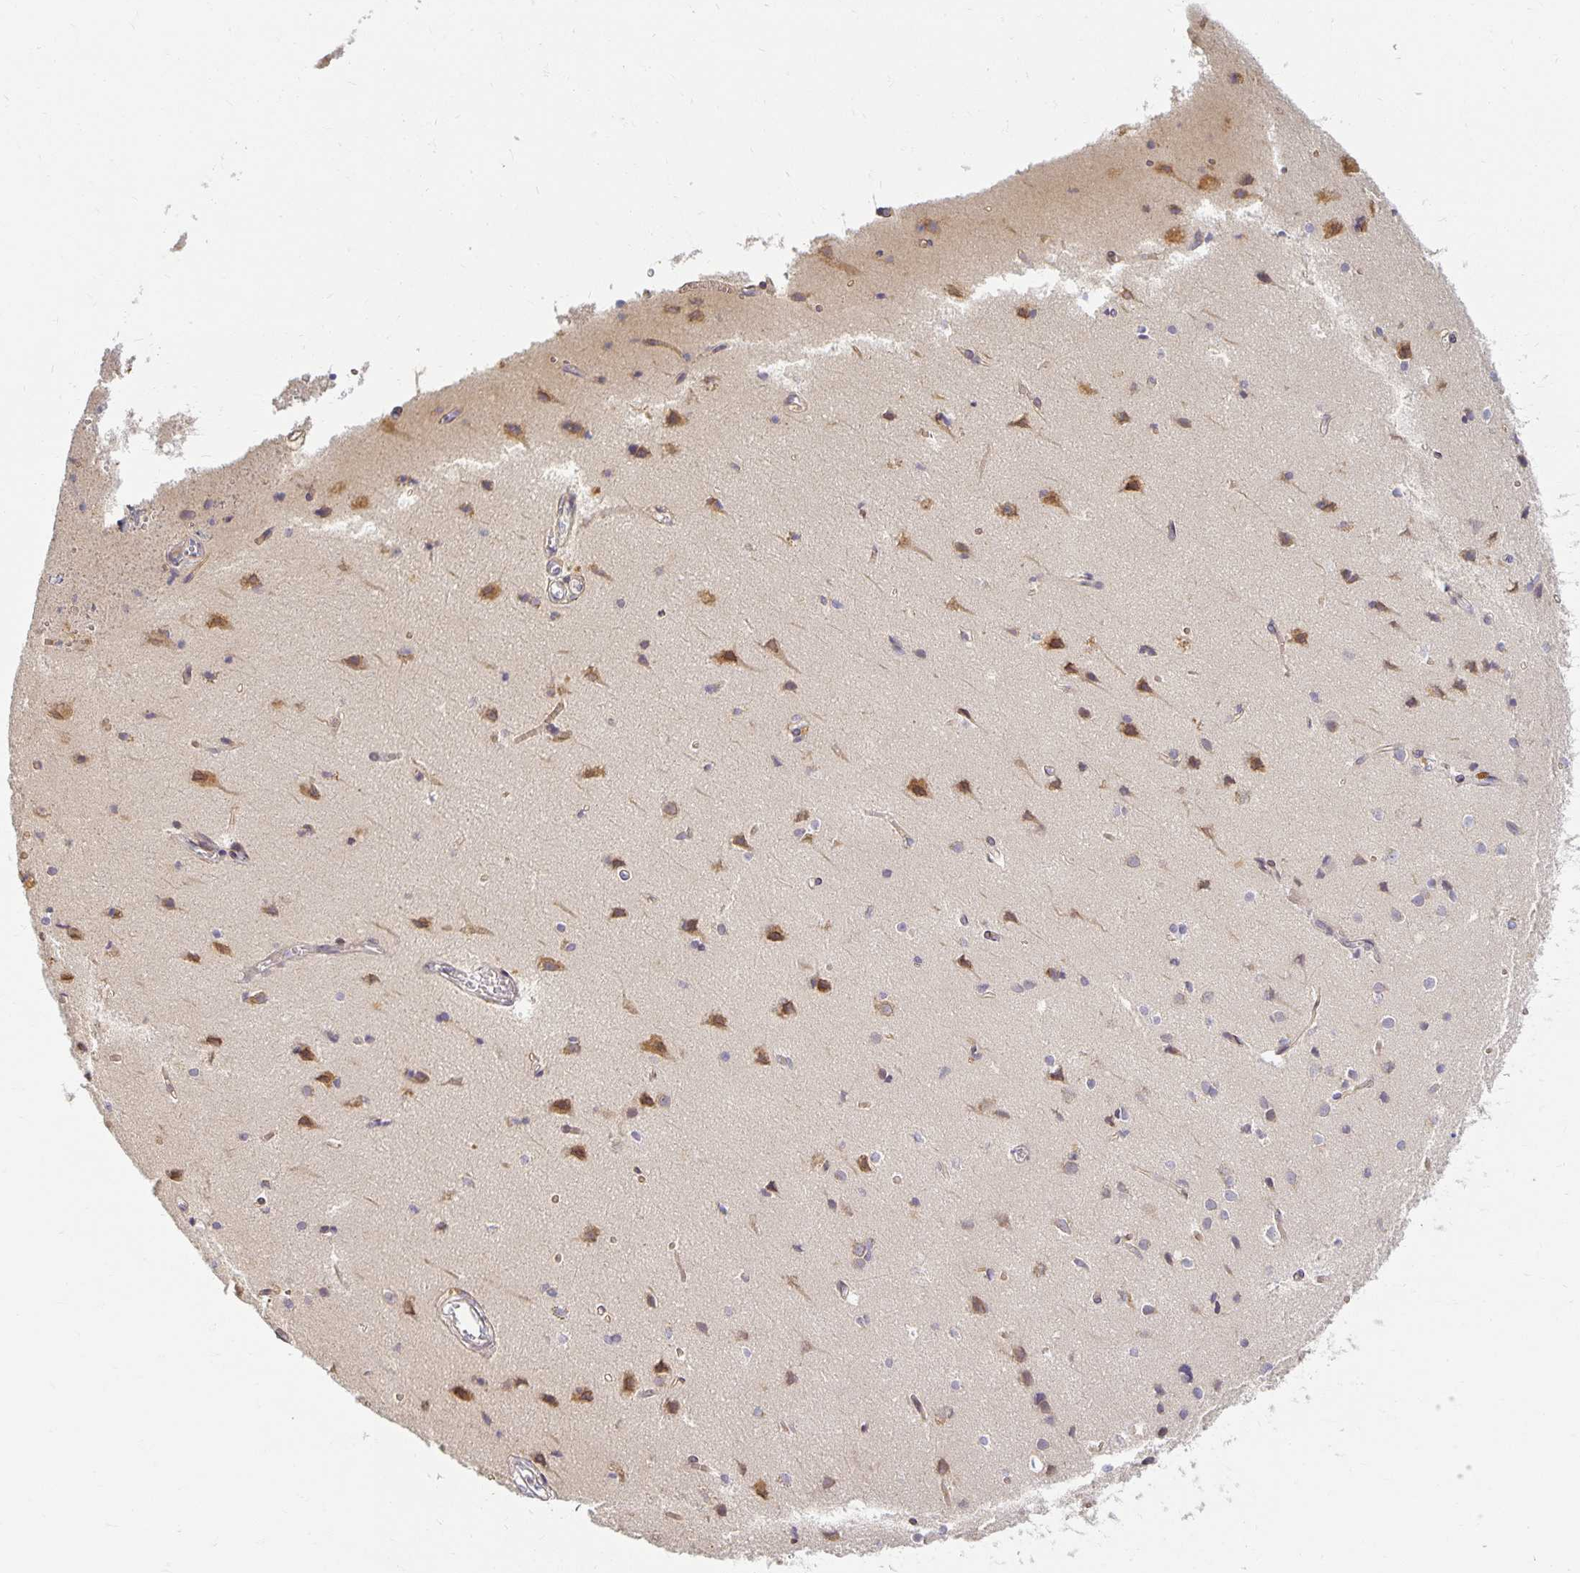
{"staining": {"intensity": "weak", "quantity": ">75%", "location": "cytoplasmic/membranous"}, "tissue": "cerebral cortex", "cell_type": "Endothelial cells", "image_type": "normal", "snomed": [{"axis": "morphology", "description": "Normal tissue, NOS"}, {"axis": "topography", "description": "Cerebral cortex"}], "caption": "Weak cytoplasmic/membranous protein staining is seen in approximately >75% of endothelial cells in cerebral cortex.", "gene": "EHF", "patient": {"sex": "male", "age": 37}}